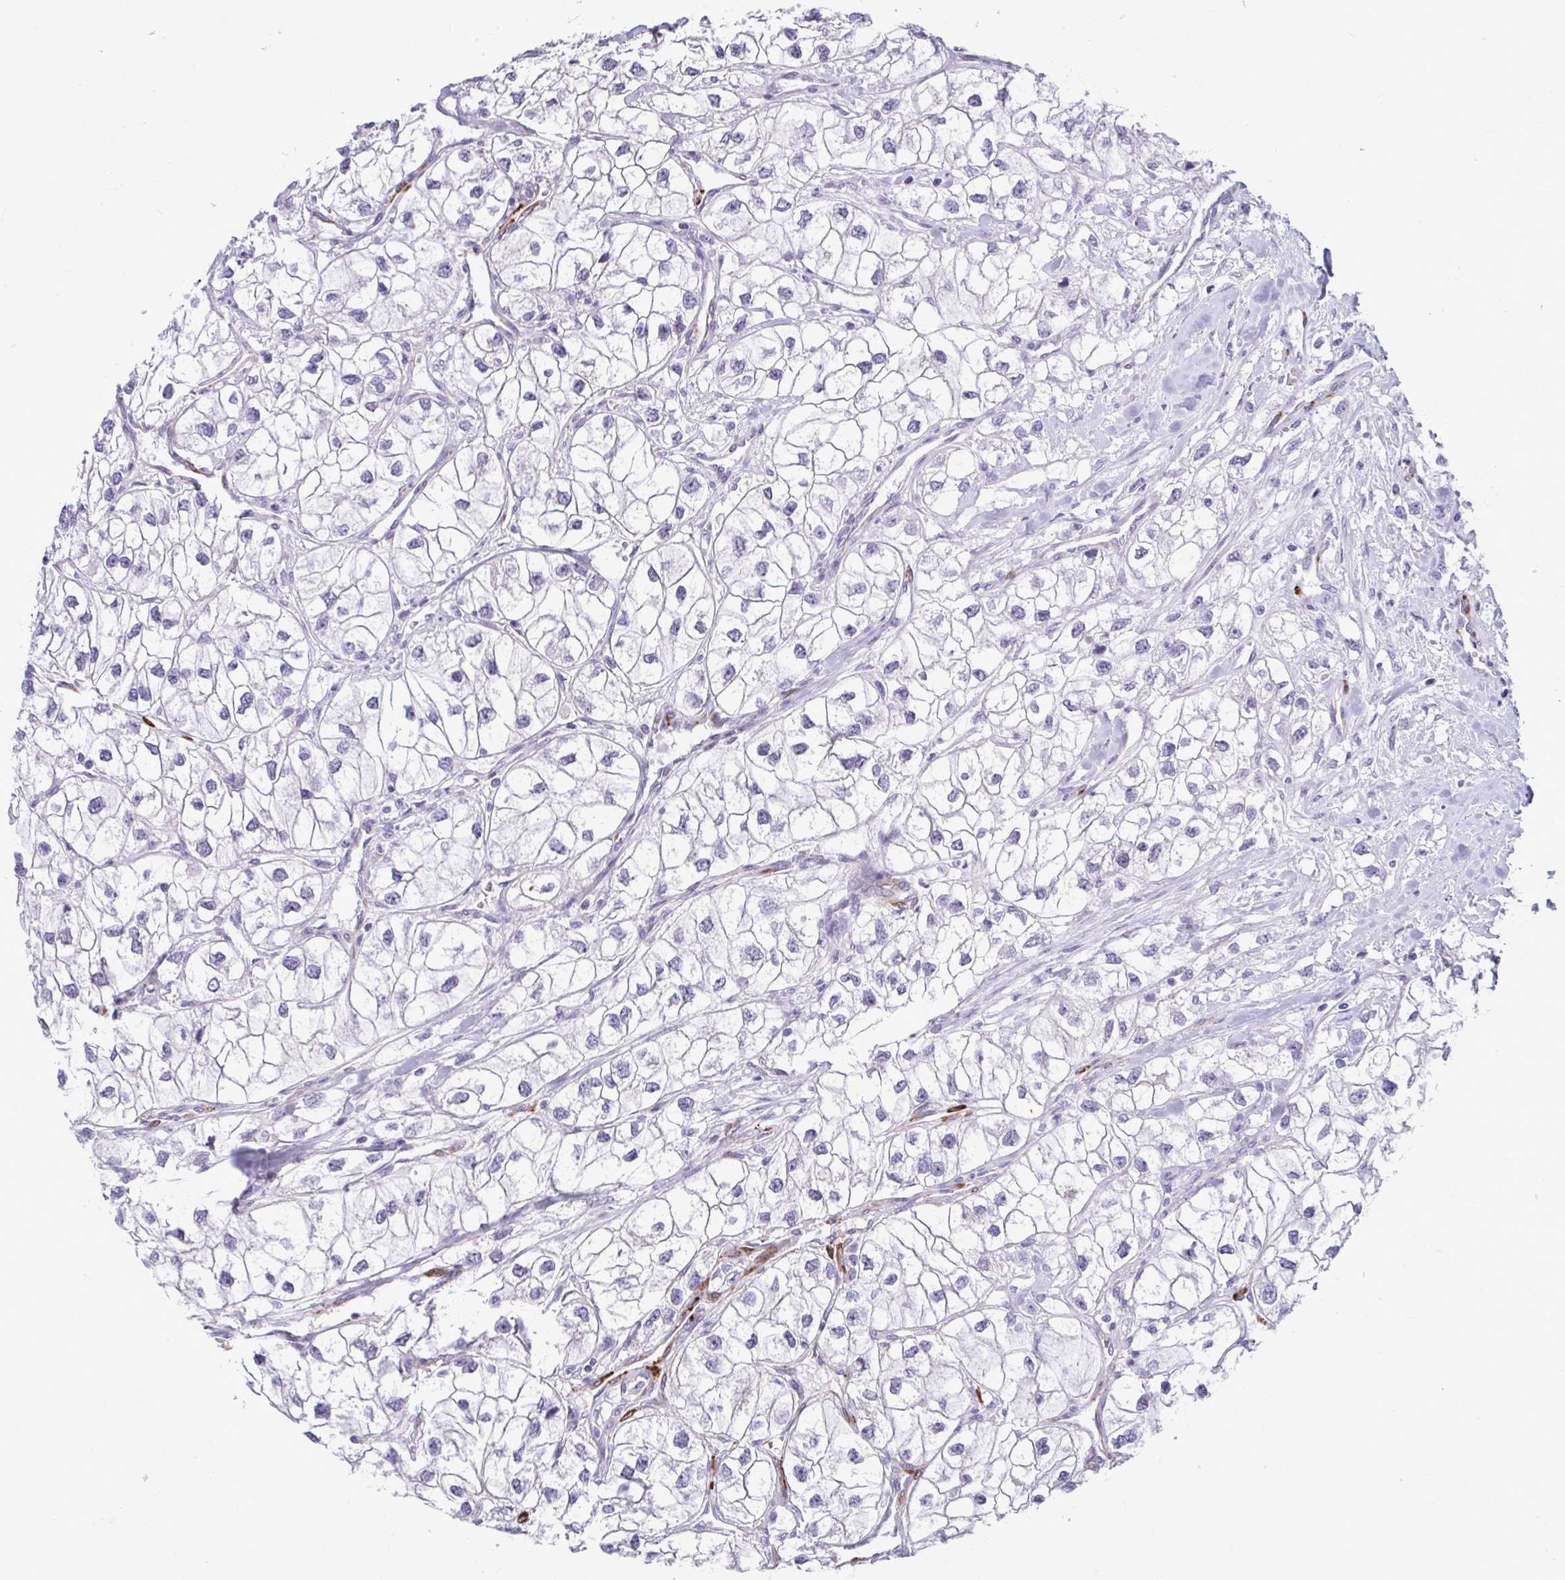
{"staining": {"intensity": "negative", "quantity": "none", "location": "none"}, "tissue": "renal cancer", "cell_type": "Tumor cells", "image_type": "cancer", "snomed": [{"axis": "morphology", "description": "Adenocarcinoma, NOS"}, {"axis": "topography", "description": "Kidney"}], "caption": "DAB (3,3'-diaminobenzidine) immunohistochemical staining of human renal cancer shows no significant staining in tumor cells. (Brightfield microscopy of DAB immunohistochemistry at high magnification).", "gene": "SERPINI1", "patient": {"sex": "male", "age": 59}}